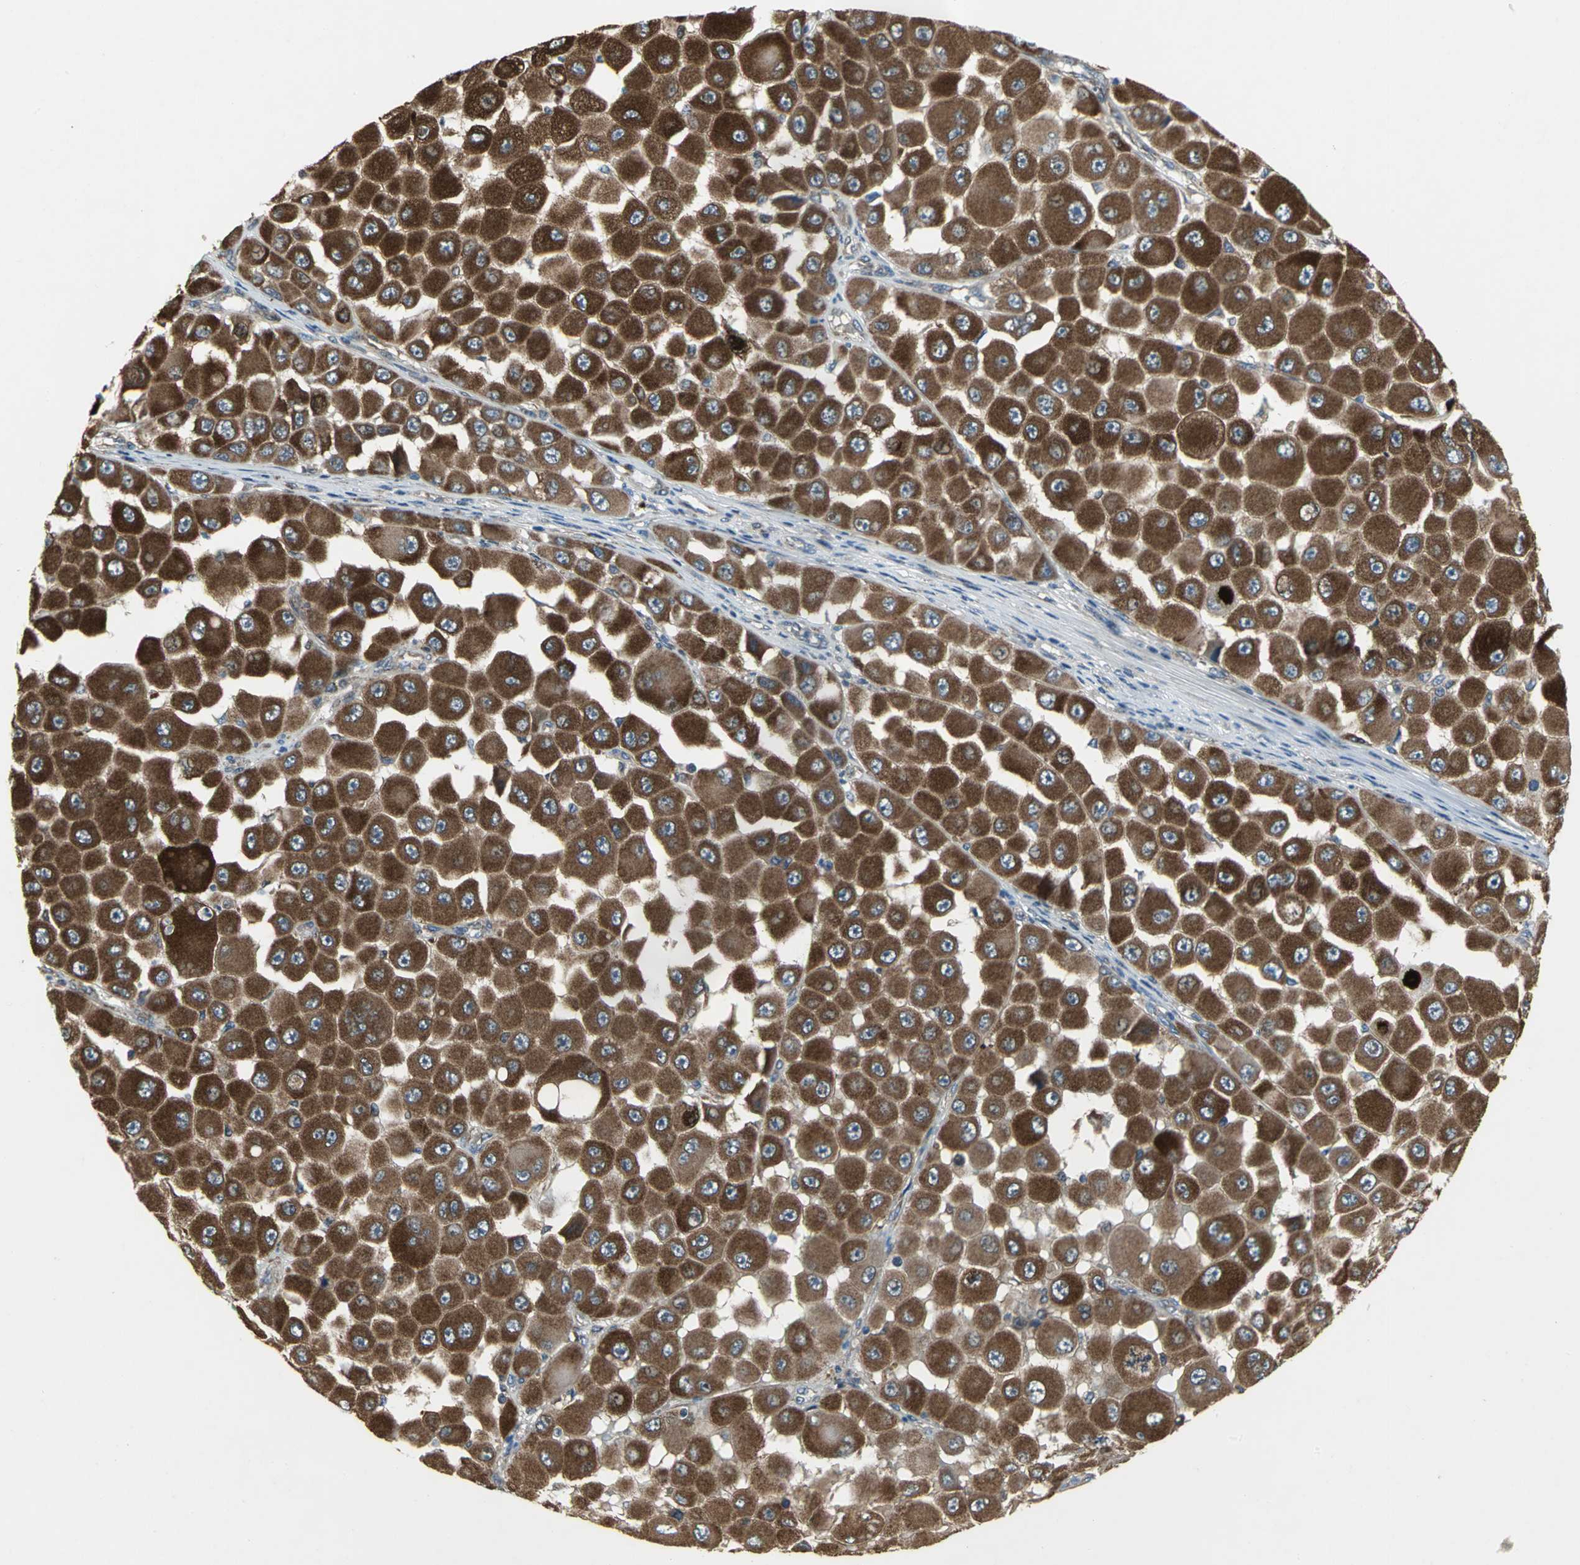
{"staining": {"intensity": "strong", "quantity": ">75%", "location": "cytoplasmic/membranous"}, "tissue": "melanoma", "cell_type": "Tumor cells", "image_type": "cancer", "snomed": [{"axis": "morphology", "description": "Malignant melanoma, NOS"}, {"axis": "topography", "description": "Skin"}], "caption": "A brown stain labels strong cytoplasmic/membranous staining of a protein in human malignant melanoma tumor cells.", "gene": "SYVN1", "patient": {"sex": "female", "age": 81}}